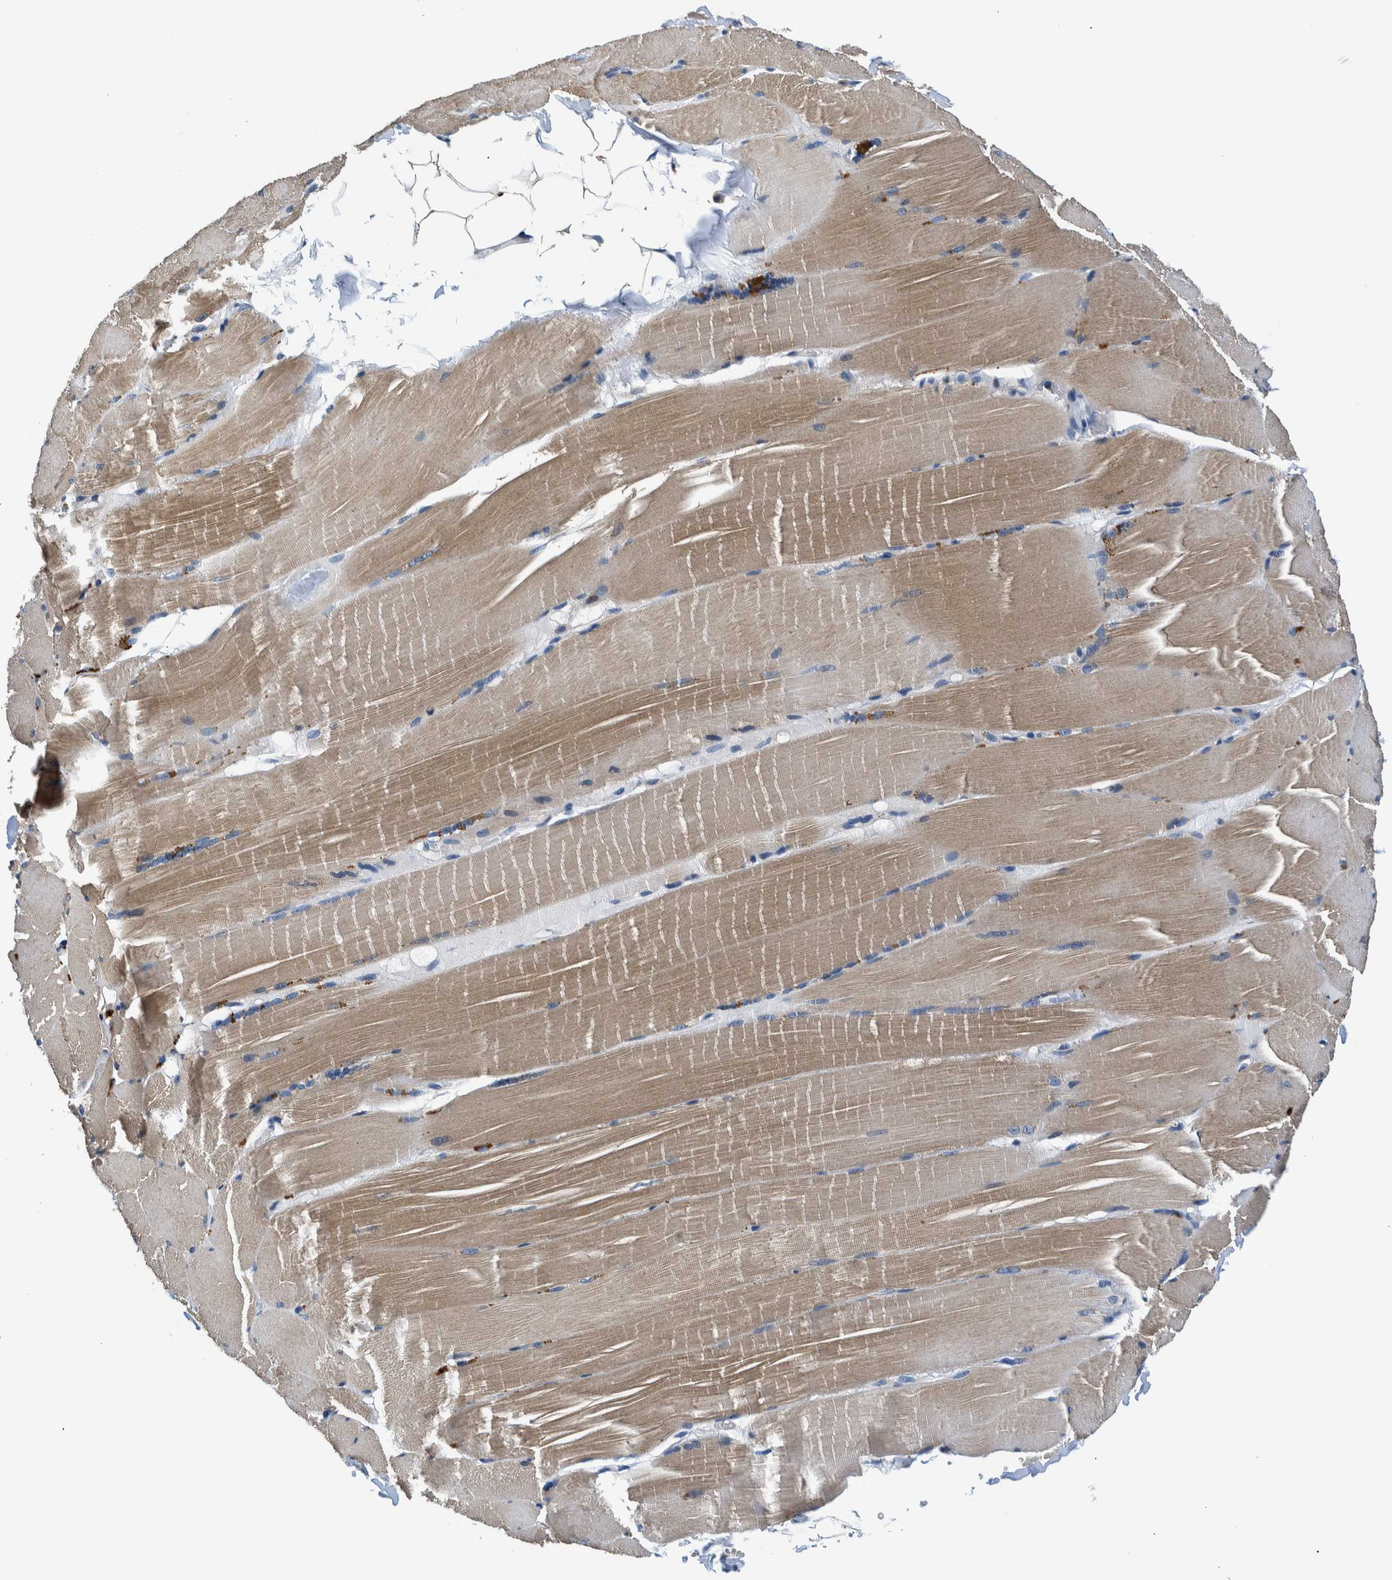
{"staining": {"intensity": "weak", "quantity": "25%-75%", "location": "cytoplasmic/membranous"}, "tissue": "skeletal muscle", "cell_type": "Myocytes", "image_type": "normal", "snomed": [{"axis": "morphology", "description": "Normal tissue, NOS"}, {"axis": "topography", "description": "Skin"}, {"axis": "topography", "description": "Skeletal muscle"}], "caption": "A low amount of weak cytoplasmic/membranous staining is seen in about 25%-75% of myocytes in normal skeletal muscle. (Brightfield microscopy of DAB IHC at high magnification).", "gene": "NIBAN2", "patient": {"sex": "male", "age": 83}}